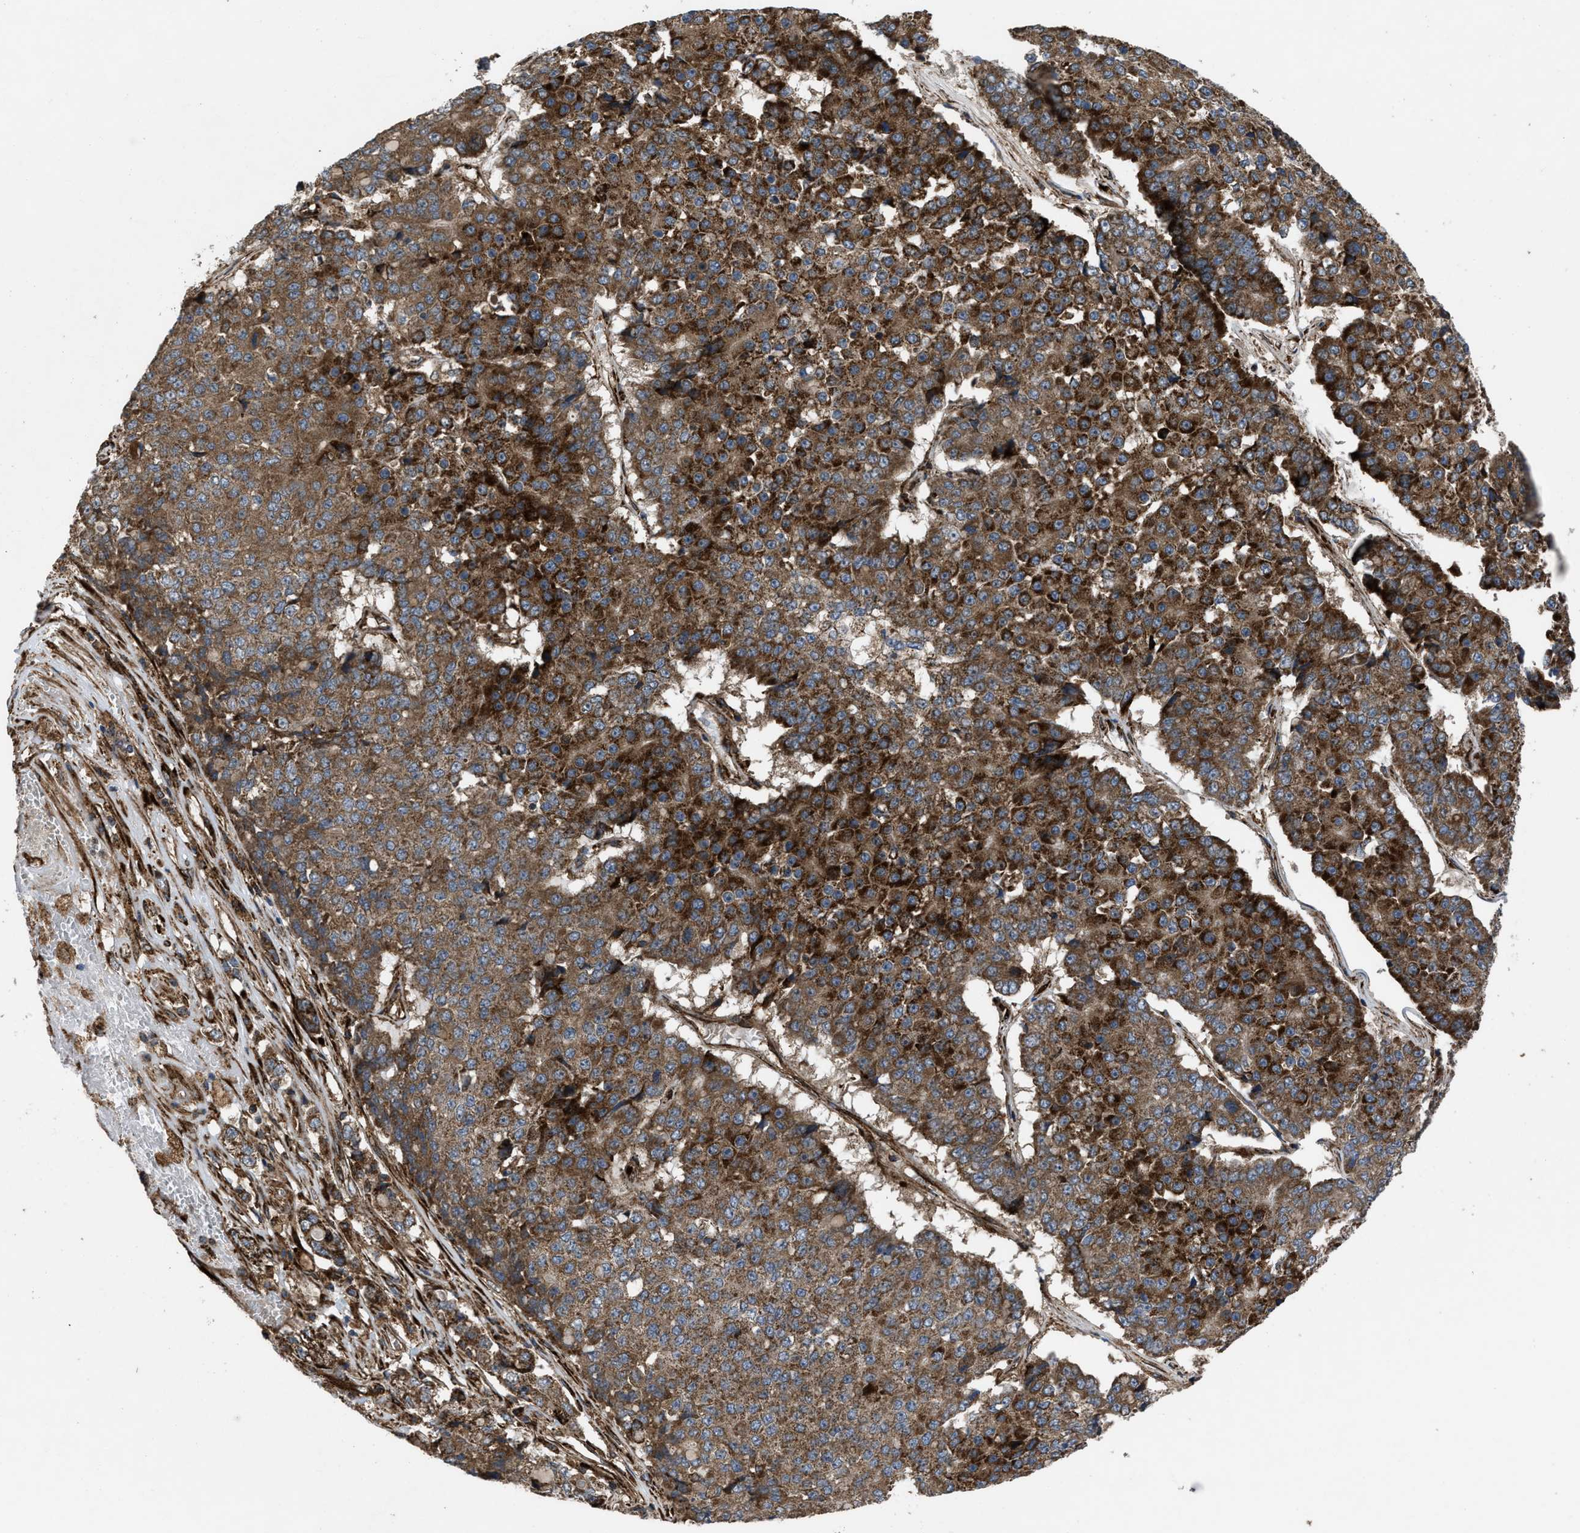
{"staining": {"intensity": "strong", "quantity": ">75%", "location": "cytoplasmic/membranous"}, "tissue": "pancreatic cancer", "cell_type": "Tumor cells", "image_type": "cancer", "snomed": [{"axis": "morphology", "description": "Adenocarcinoma, NOS"}, {"axis": "topography", "description": "Pancreas"}], "caption": "Pancreatic cancer (adenocarcinoma) tissue exhibits strong cytoplasmic/membranous positivity in about >75% of tumor cells", "gene": "PER3", "patient": {"sex": "male", "age": 50}}